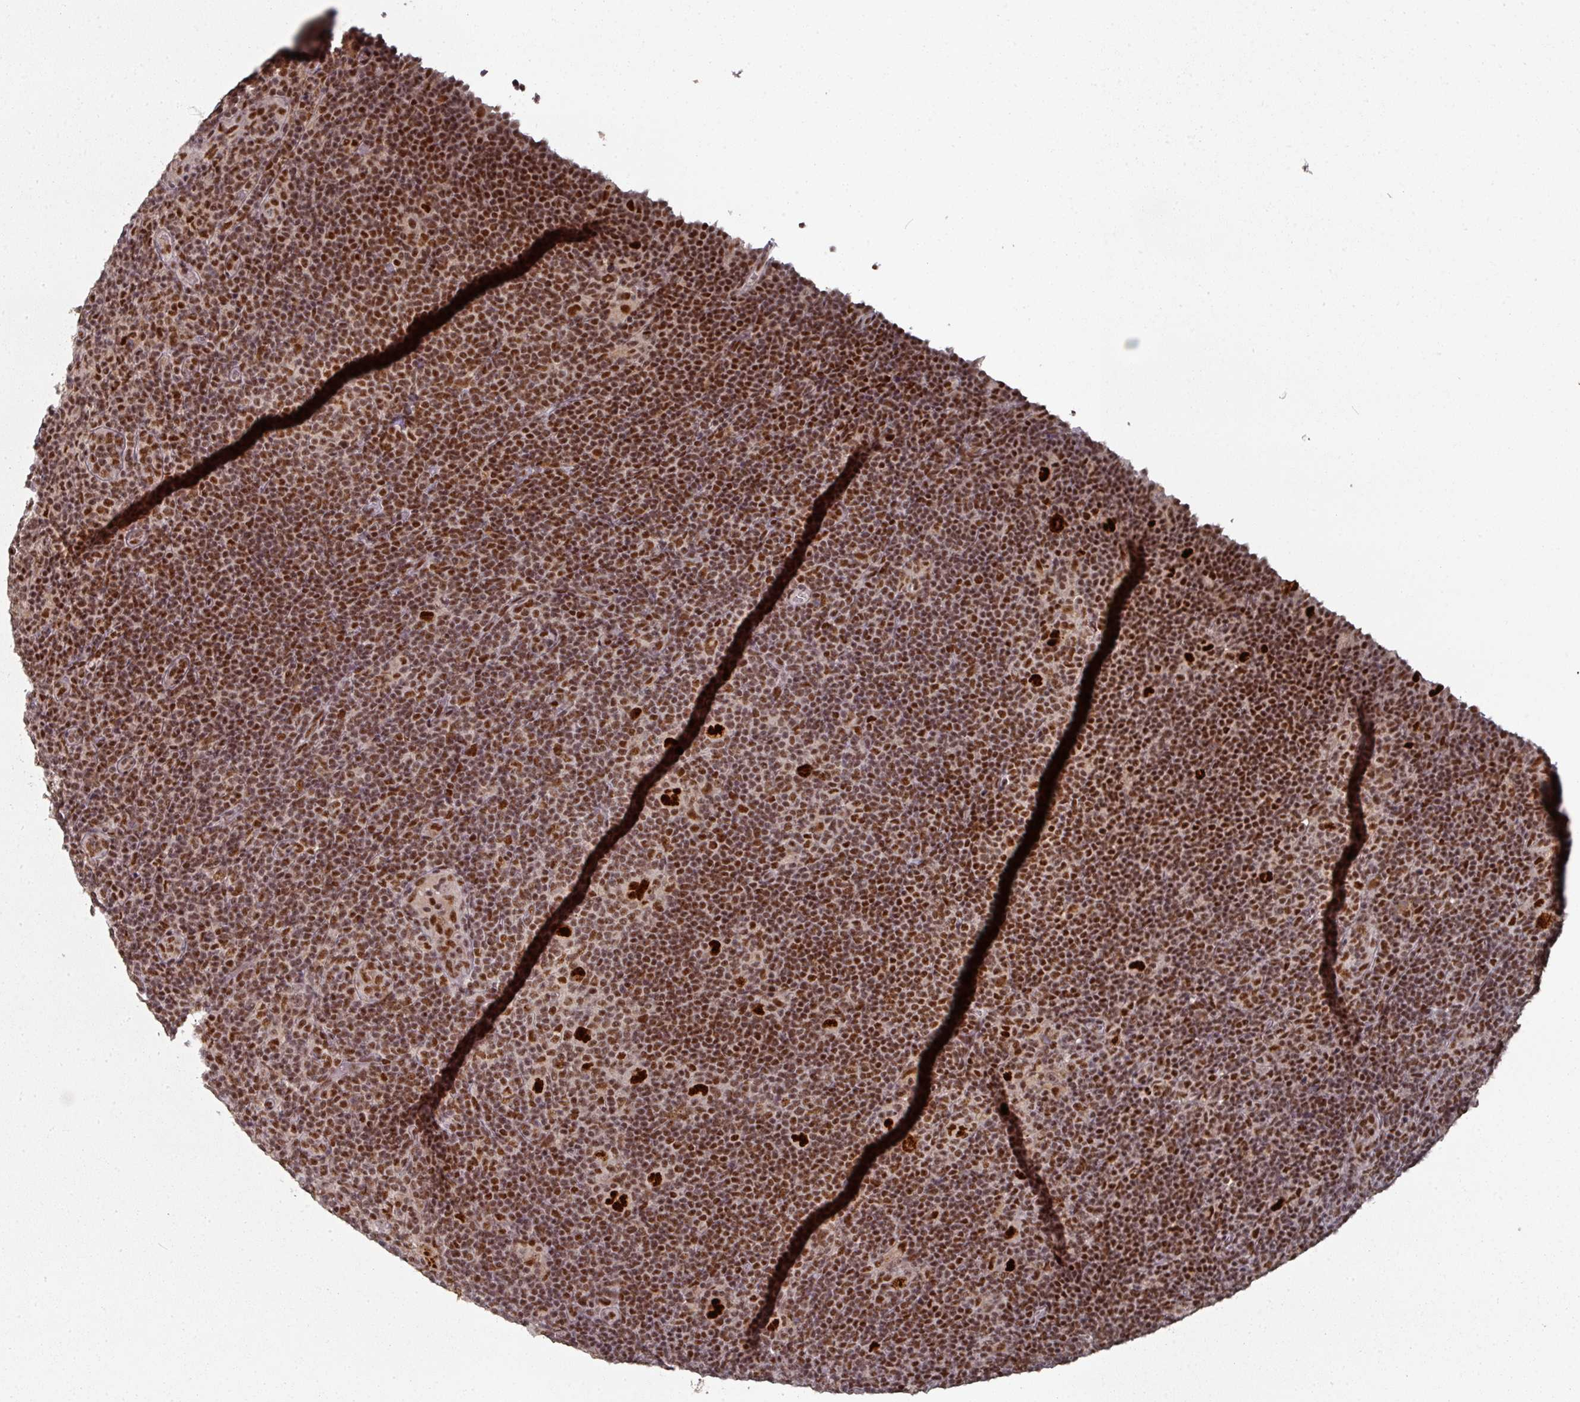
{"staining": {"intensity": "strong", "quantity": ">75%", "location": "nuclear"}, "tissue": "lymphoma", "cell_type": "Tumor cells", "image_type": "cancer", "snomed": [{"axis": "morphology", "description": "Hodgkin's disease, NOS"}, {"axis": "topography", "description": "Lymph node"}], "caption": "Immunohistochemistry (IHC) image of neoplastic tissue: human Hodgkin's disease stained using immunohistochemistry (IHC) displays high levels of strong protein expression localized specifically in the nuclear of tumor cells, appearing as a nuclear brown color.", "gene": "MEPCE", "patient": {"sex": "female", "age": 57}}